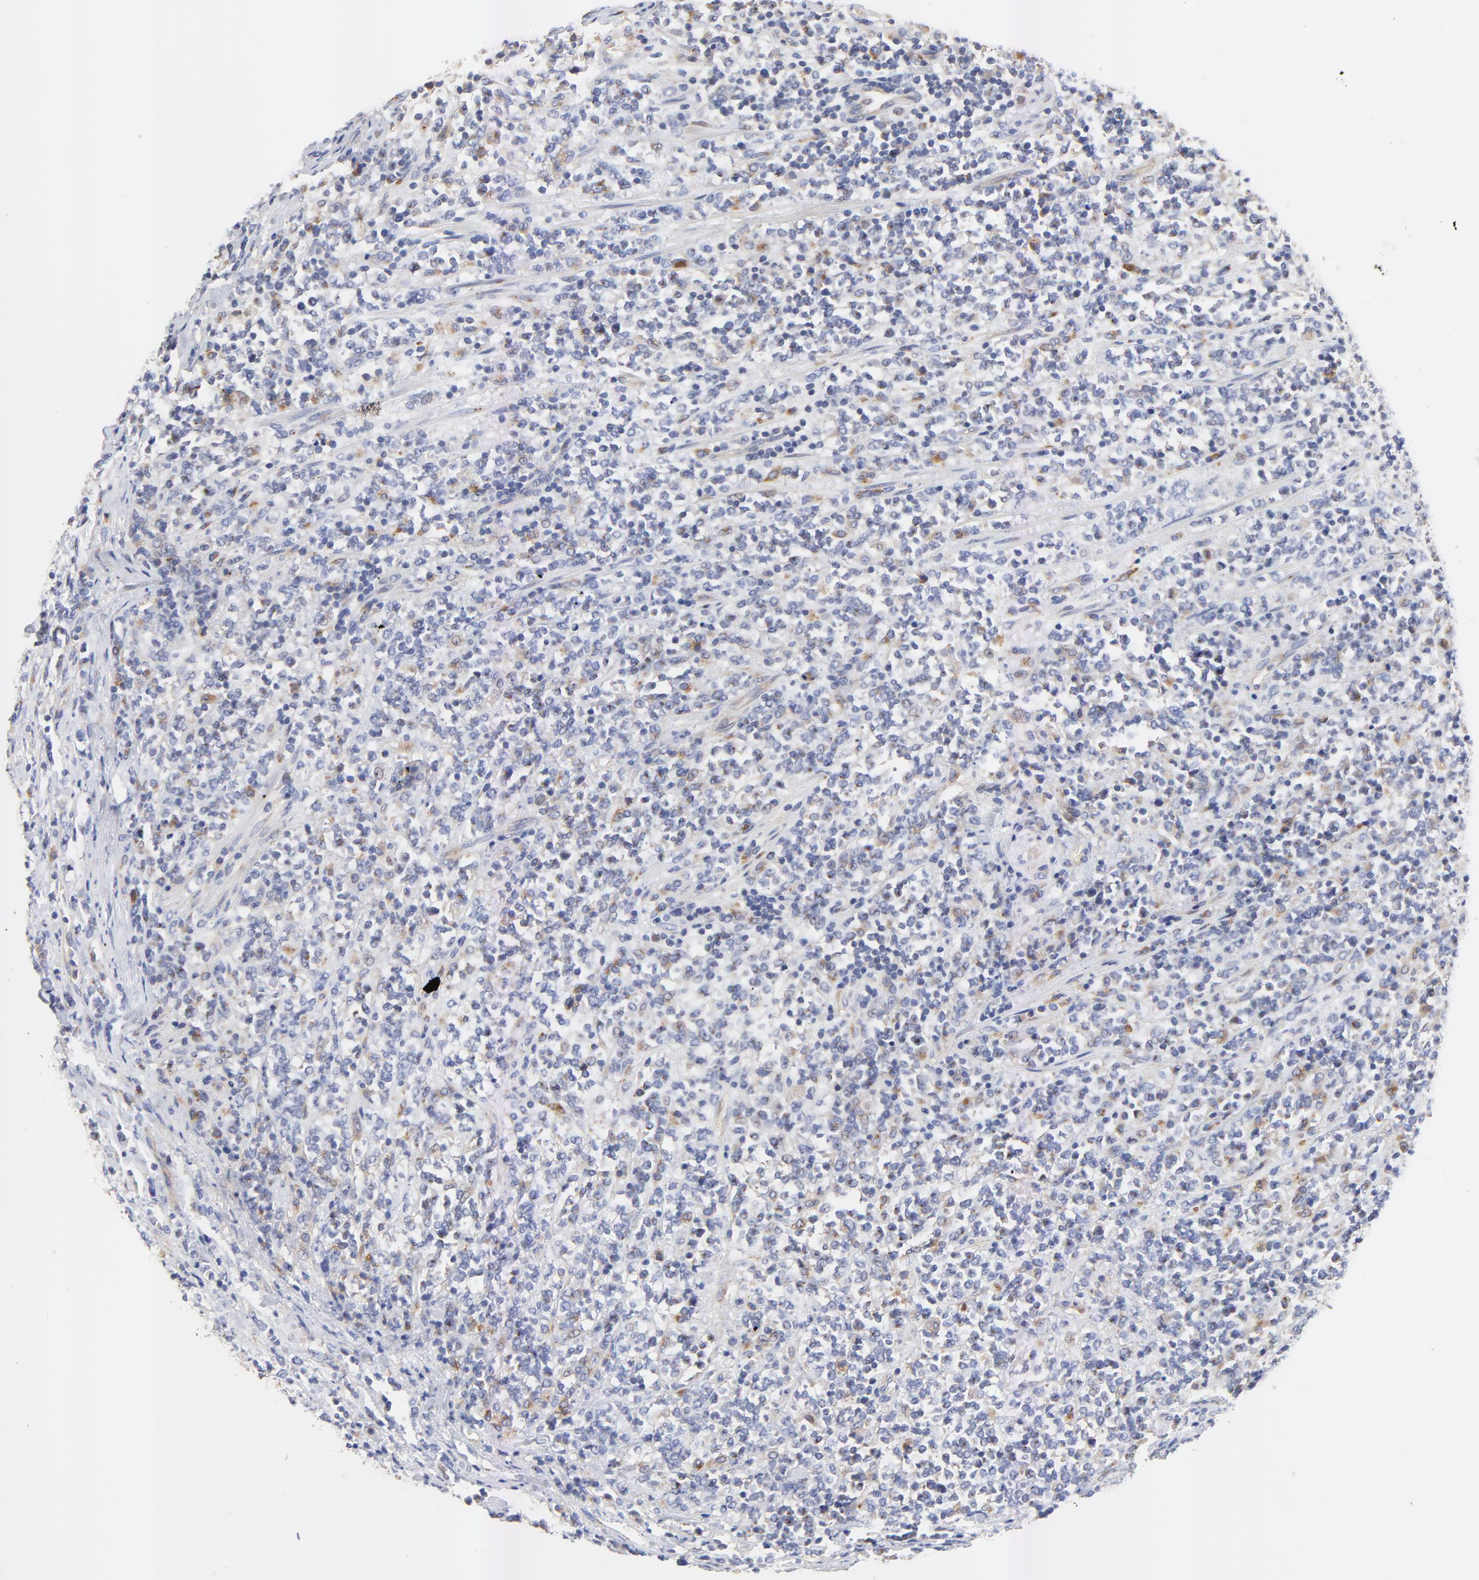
{"staining": {"intensity": "weak", "quantity": "<25%", "location": "cytoplasmic/membranous"}, "tissue": "lymphoma", "cell_type": "Tumor cells", "image_type": "cancer", "snomed": [{"axis": "morphology", "description": "Malignant lymphoma, non-Hodgkin's type, High grade"}, {"axis": "topography", "description": "Soft tissue"}], "caption": "Immunohistochemistry (IHC) histopathology image of human lymphoma stained for a protein (brown), which reveals no positivity in tumor cells. (DAB immunohistochemistry (IHC) visualized using brightfield microscopy, high magnification).", "gene": "FBXL2", "patient": {"sex": "male", "age": 18}}